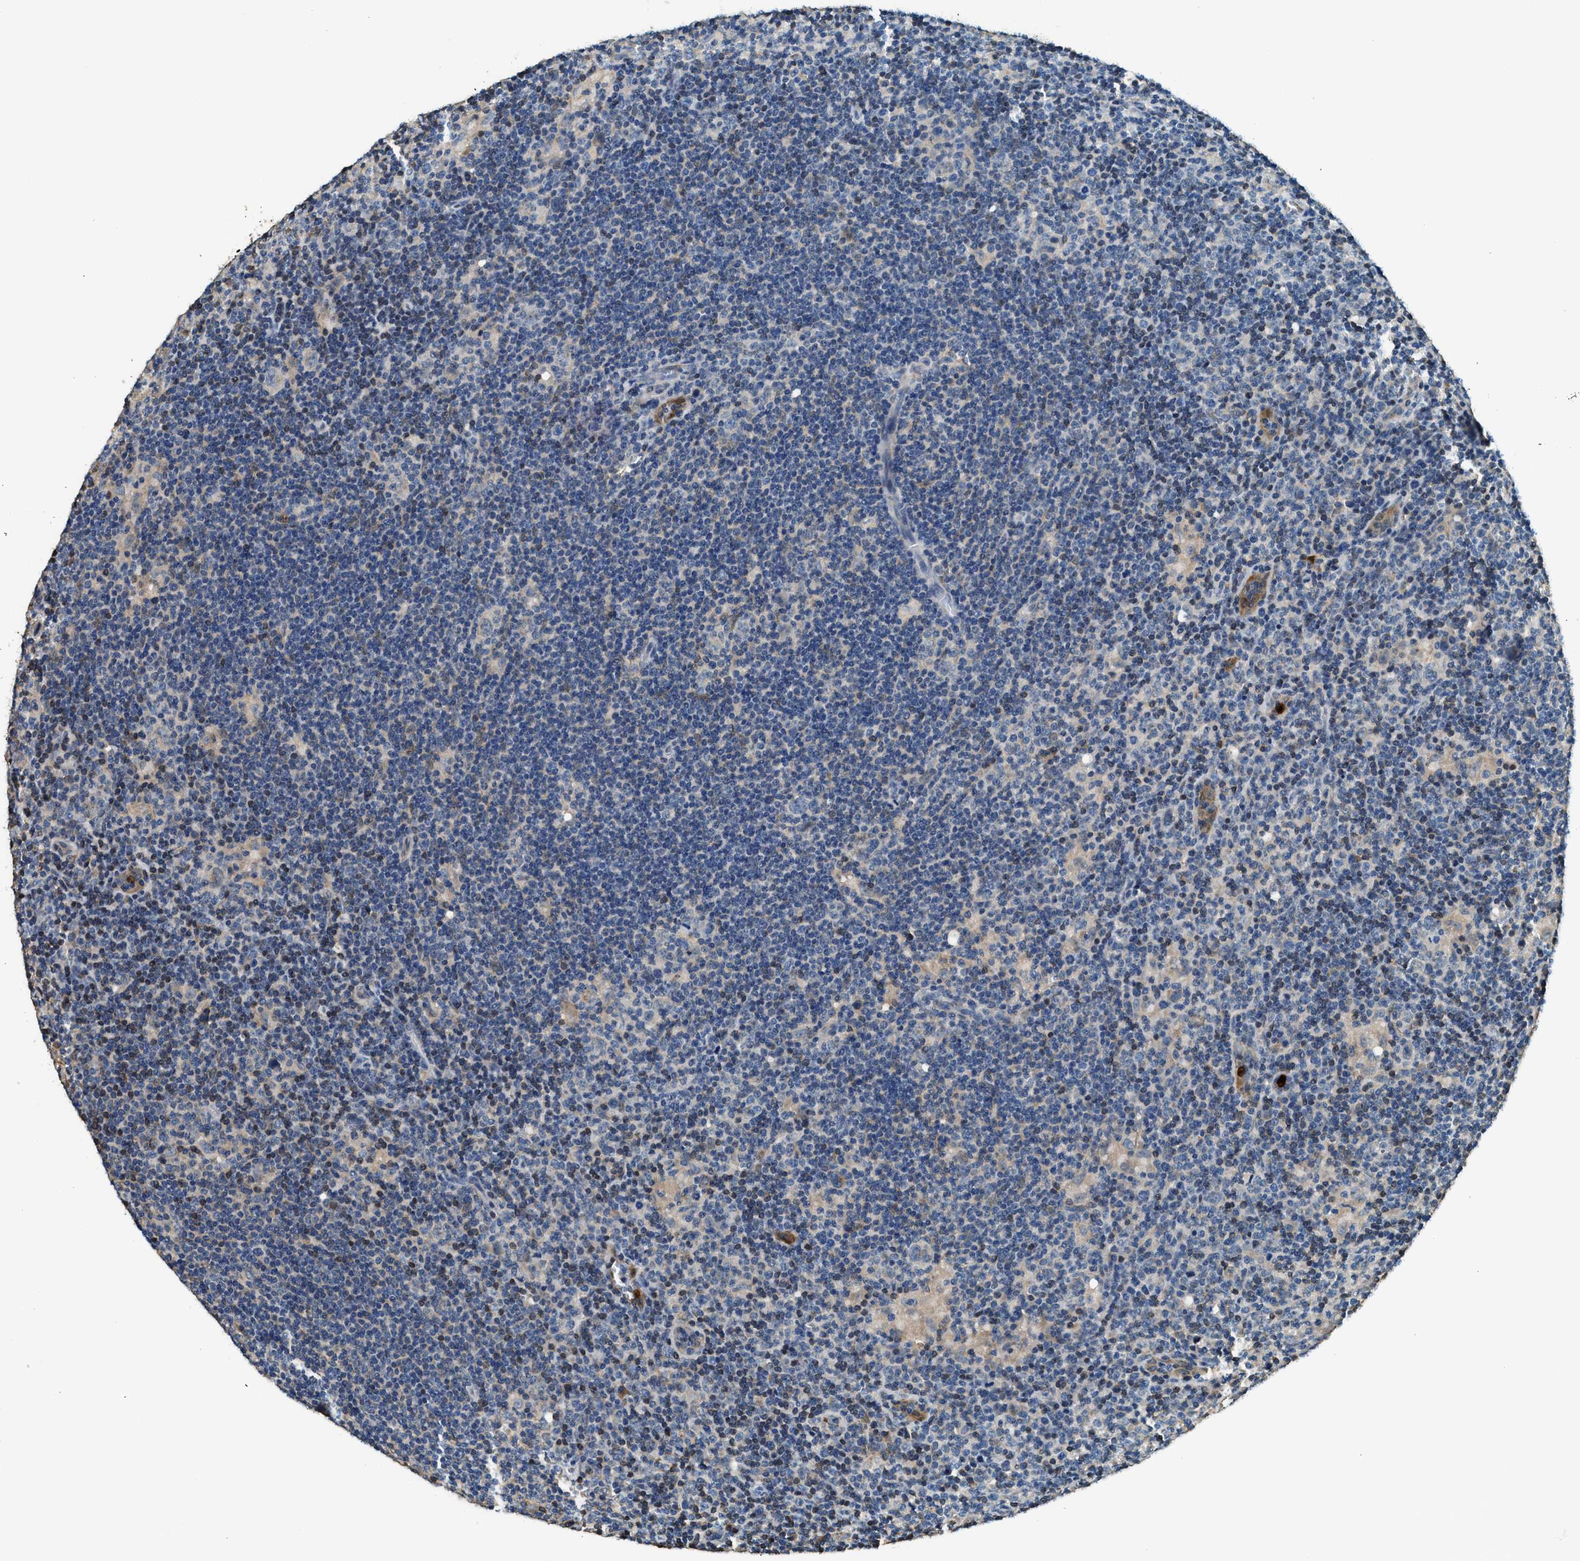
{"staining": {"intensity": "weak", "quantity": "<25%", "location": "cytoplasmic/membranous"}, "tissue": "lymphoma", "cell_type": "Tumor cells", "image_type": "cancer", "snomed": [{"axis": "morphology", "description": "Hodgkin's disease, NOS"}, {"axis": "topography", "description": "Lymph node"}], "caption": "Immunohistochemistry (IHC) histopathology image of neoplastic tissue: lymphoma stained with DAB demonstrates no significant protein positivity in tumor cells.", "gene": "ANXA3", "patient": {"sex": "female", "age": 57}}